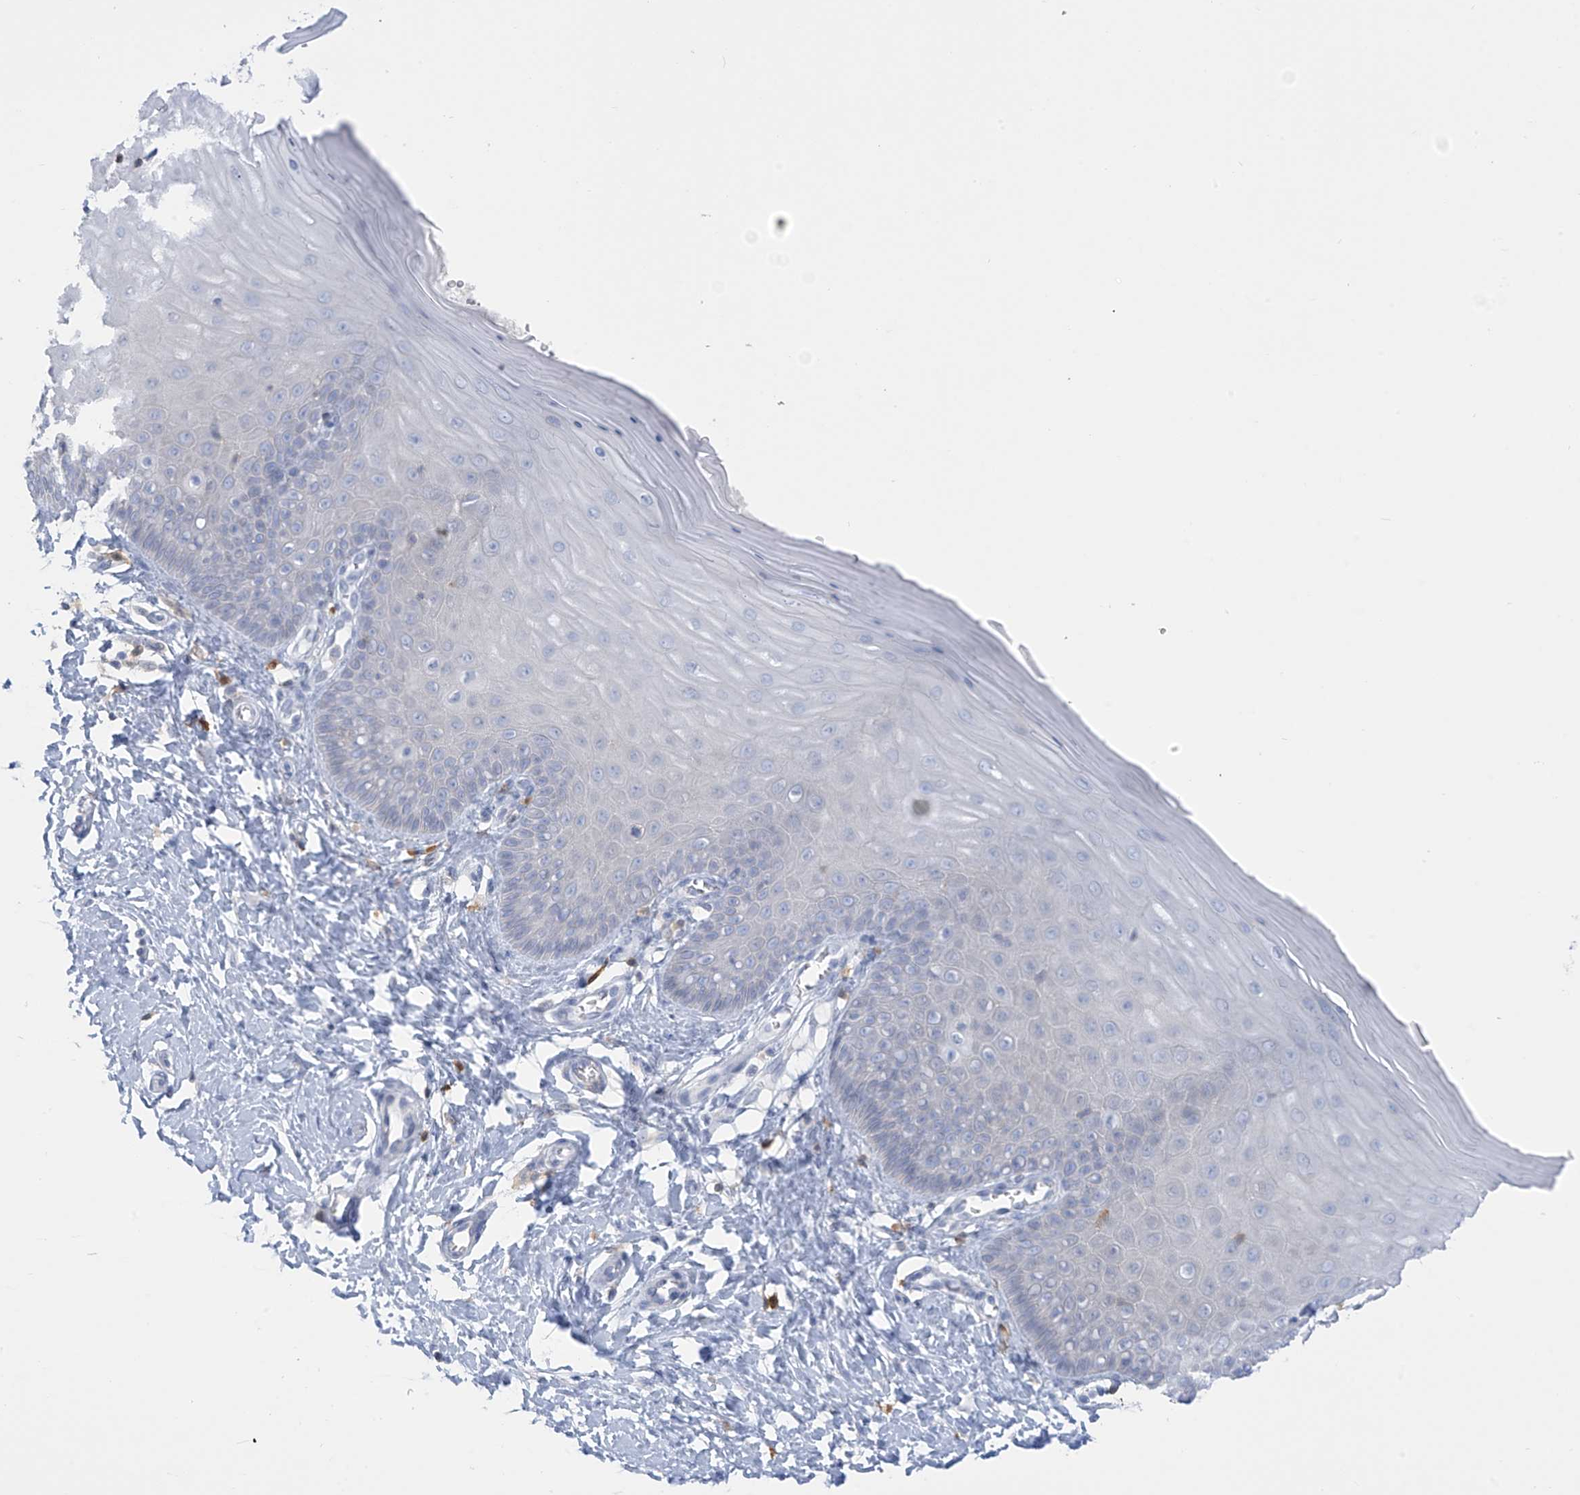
{"staining": {"intensity": "negative", "quantity": "none", "location": "none"}, "tissue": "cervix", "cell_type": "Glandular cells", "image_type": "normal", "snomed": [{"axis": "morphology", "description": "Normal tissue, NOS"}, {"axis": "topography", "description": "Cervix"}], "caption": "This photomicrograph is of benign cervix stained with immunohistochemistry to label a protein in brown with the nuclei are counter-stained blue. There is no staining in glandular cells.", "gene": "TRMT2B", "patient": {"sex": "female", "age": 55}}